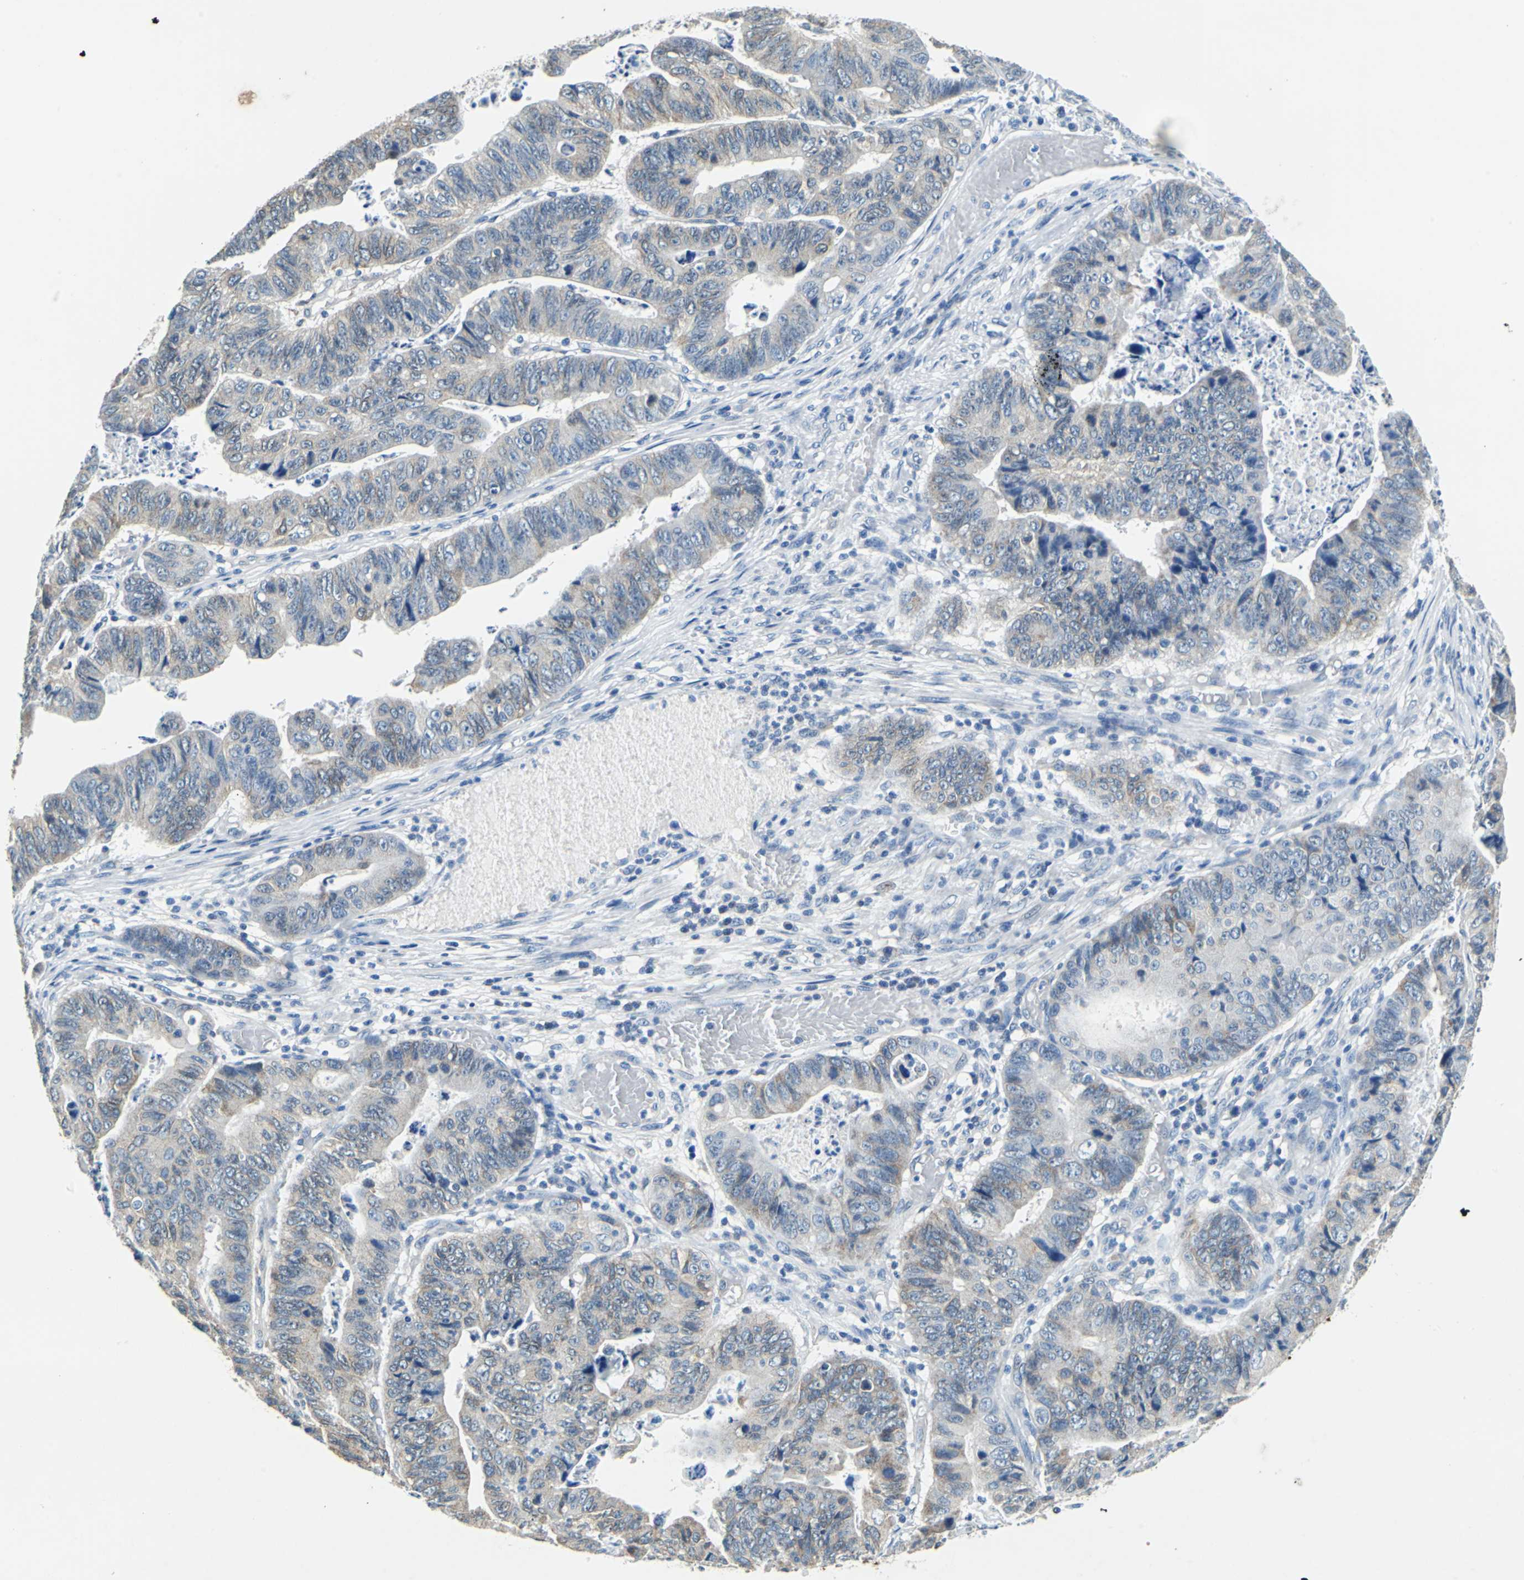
{"staining": {"intensity": "weak", "quantity": "<25%", "location": "cytoplasmic/membranous"}, "tissue": "stomach cancer", "cell_type": "Tumor cells", "image_type": "cancer", "snomed": [{"axis": "morphology", "description": "Adenocarcinoma, NOS"}, {"axis": "topography", "description": "Stomach, lower"}], "caption": "Immunohistochemistry (IHC) micrograph of neoplastic tissue: adenocarcinoma (stomach) stained with DAB (3,3'-diaminobenzidine) reveals no significant protein staining in tumor cells.", "gene": "TEX264", "patient": {"sex": "male", "age": 77}}